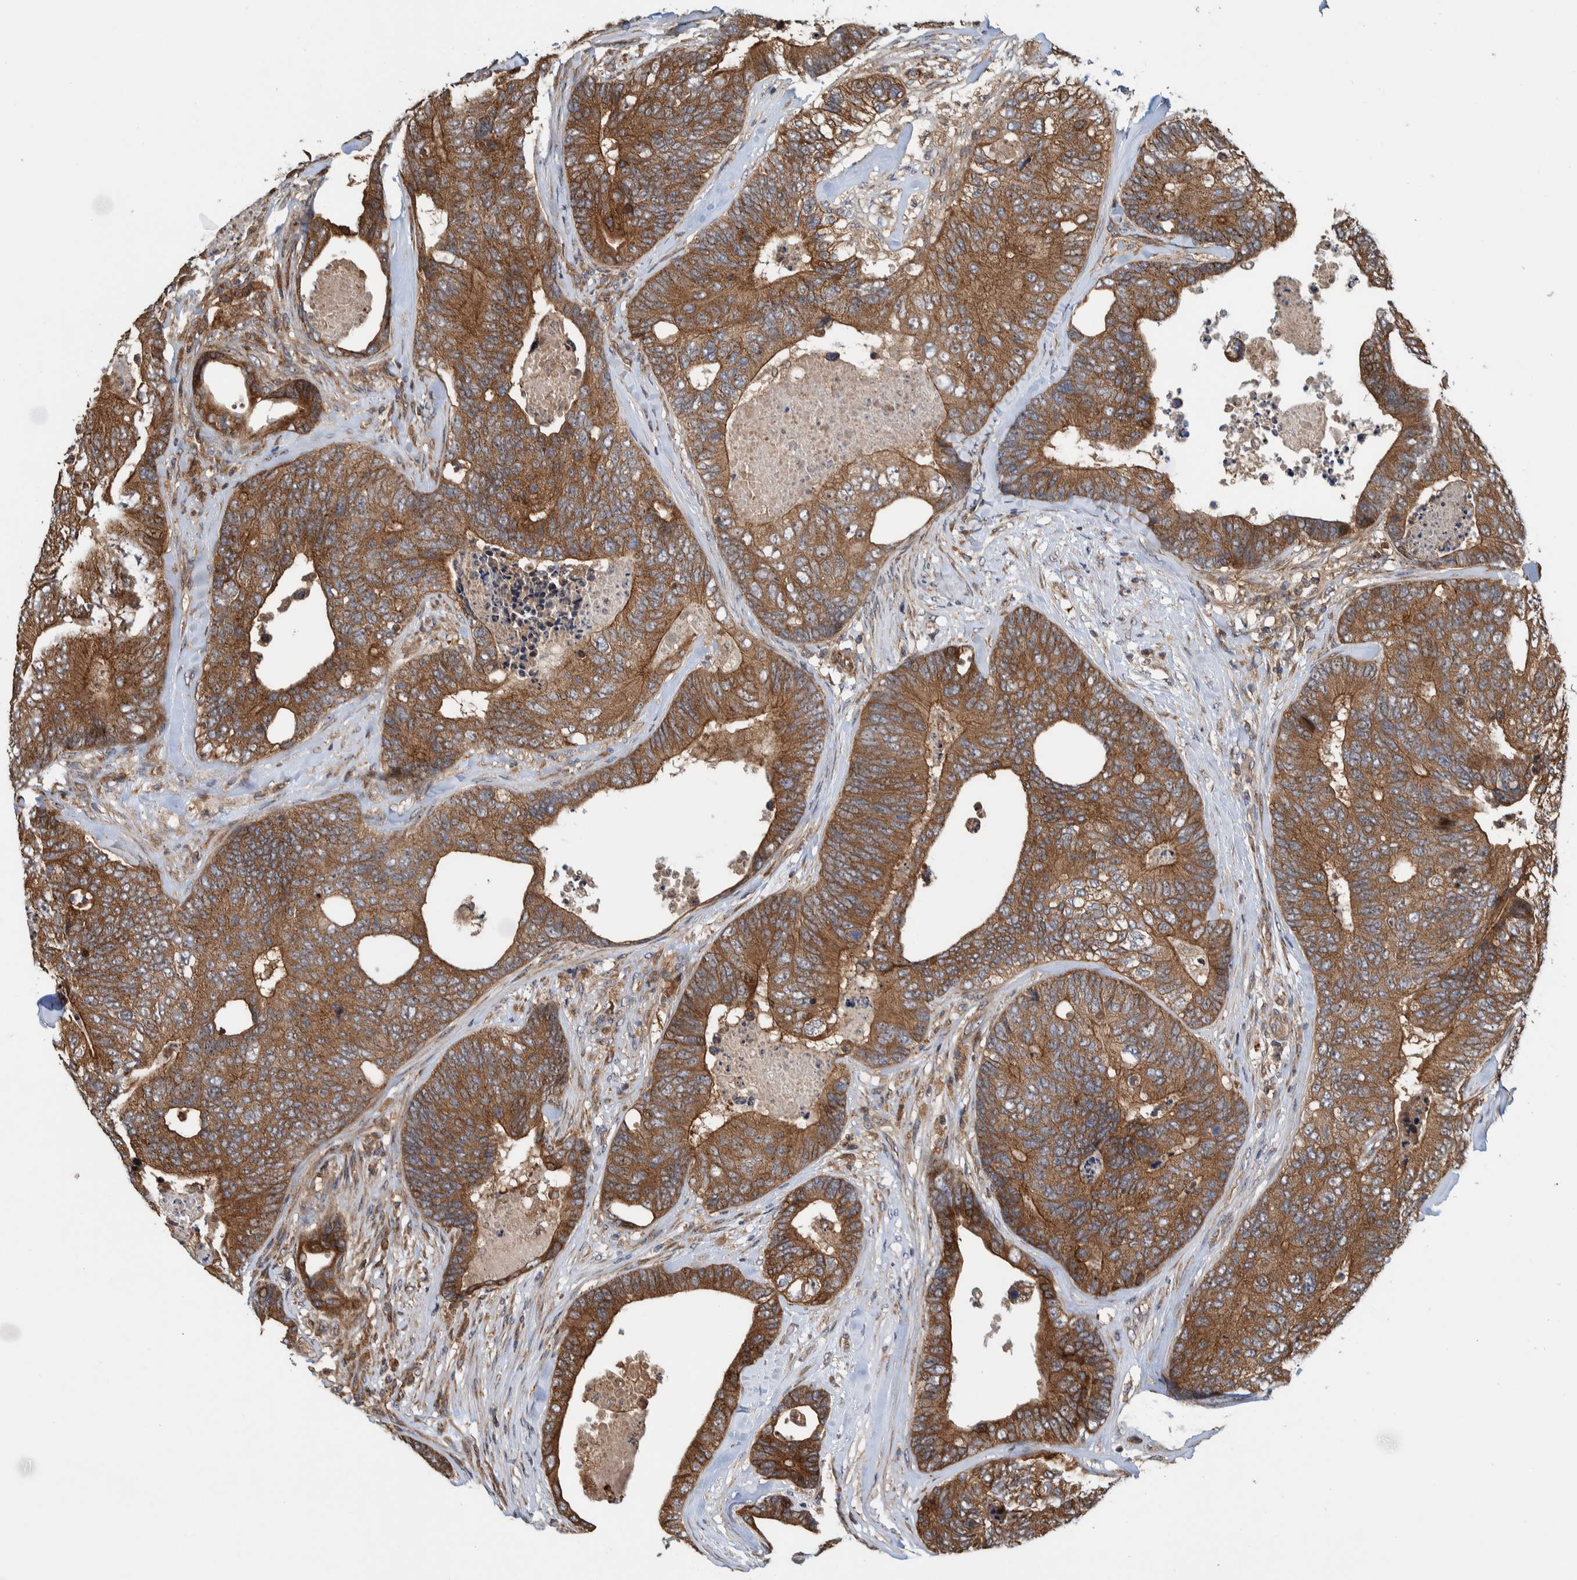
{"staining": {"intensity": "moderate", "quantity": ">75%", "location": "cytoplasmic/membranous"}, "tissue": "colorectal cancer", "cell_type": "Tumor cells", "image_type": "cancer", "snomed": [{"axis": "morphology", "description": "Adenocarcinoma, NOS"}, {"axis": "topography", "description": "Colon"}], "caption": "DAB immunohistochemical staining of human colorectal cancer shows moderate cytoplasmic/membranous protein positivity in about >75% of tumor cells.", "gene": "CCDC57", "patient": {"sex": "female", "age": 67}}